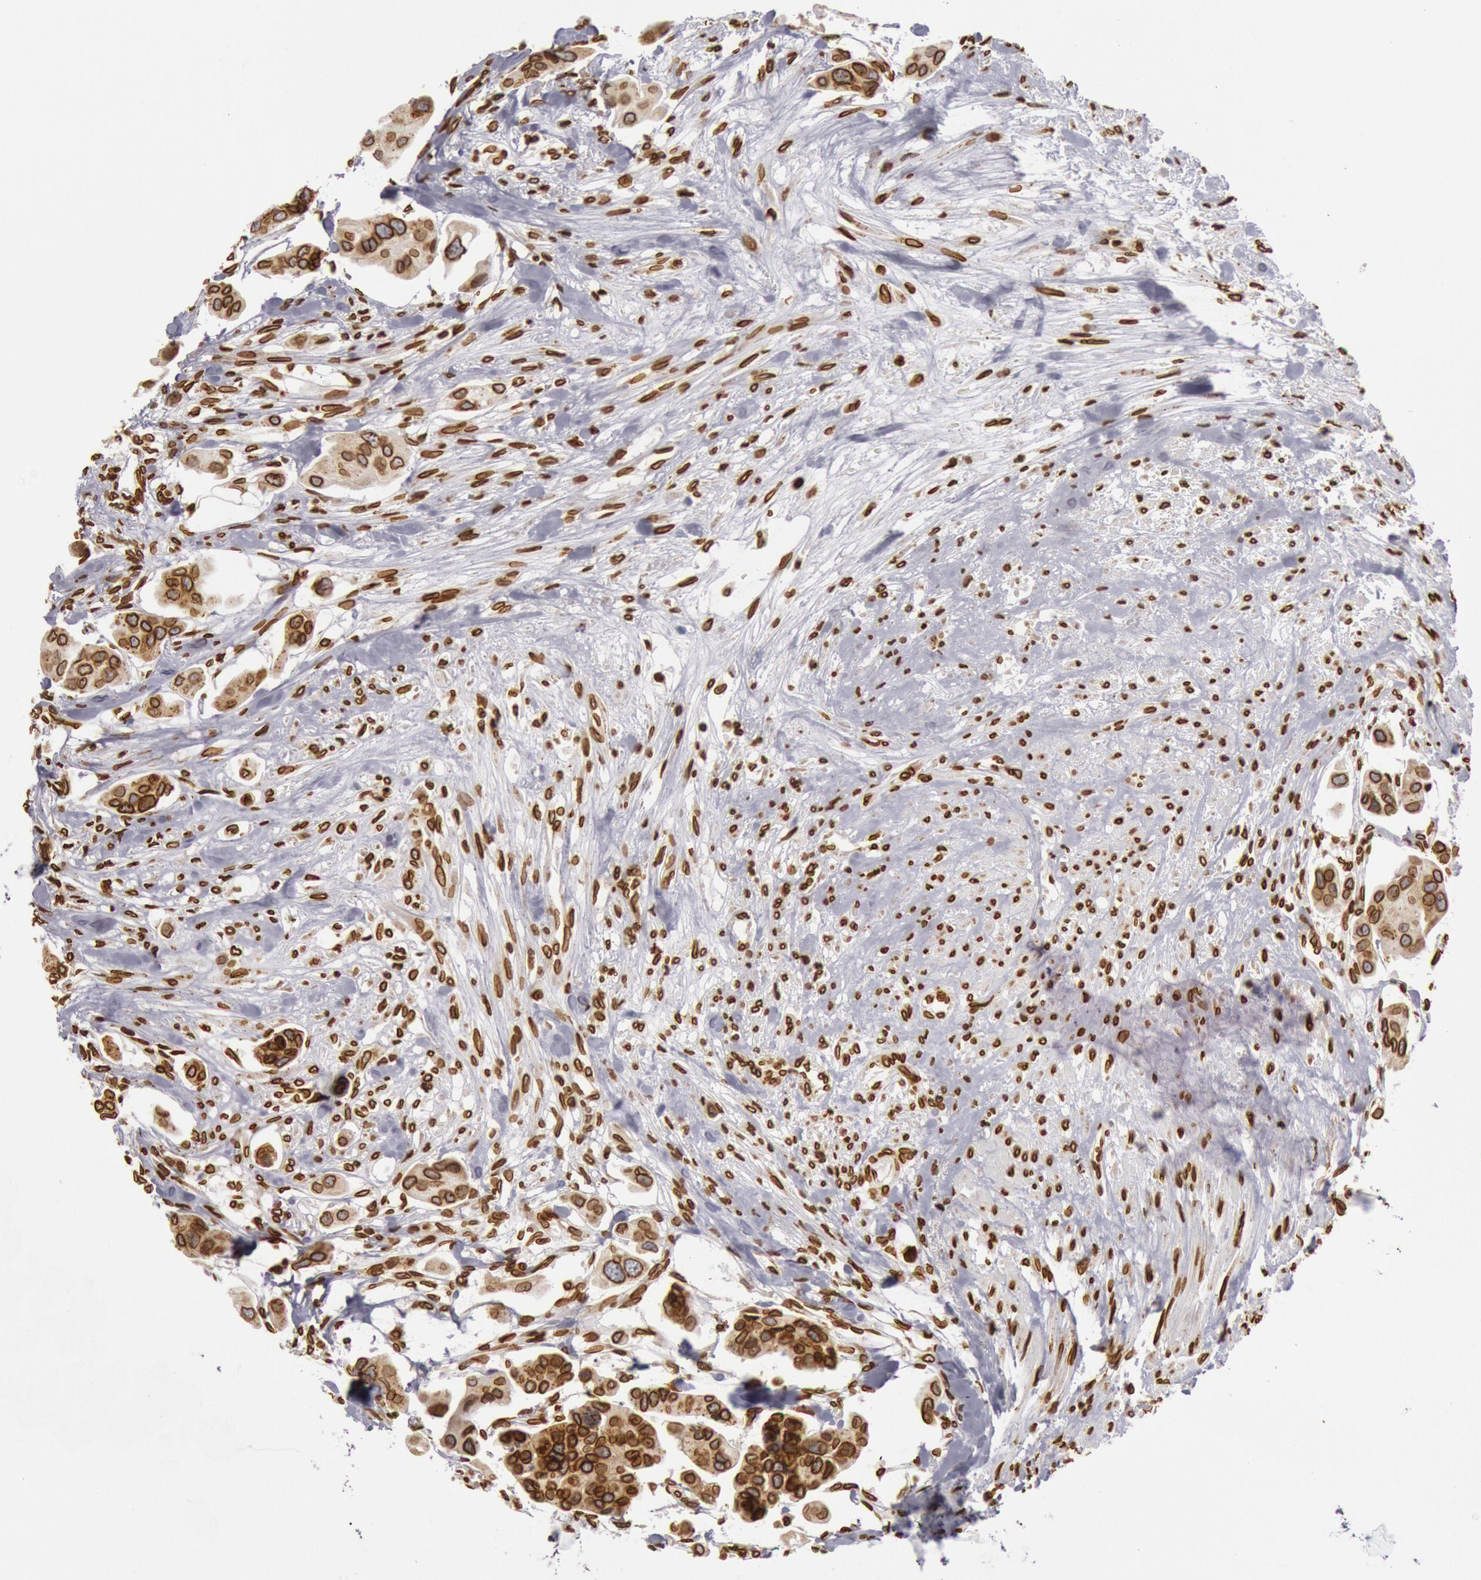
{"staining": {"intensity": "strong", "quantity": ">75%", "location": "cytoplasmic/membranous,nuclear"}, "tissue": "urothelial cancer", "cell_type": "Tumor cells", "image_type": "cancer", "snomed": [{"axis": "morphology", "description": "Adenocarcinoma, NOS"}, {"axis": "topography", "description": "Urinary bladder"}], "caption": "DAB immunohistochemical staining of urothelial cancer reveals strong cytoplasmic/membranous and nuclear protein expression in about >75% of tumor cells.", "gene": "SUN2", "patient": {"sex": "male", "age": 61}}